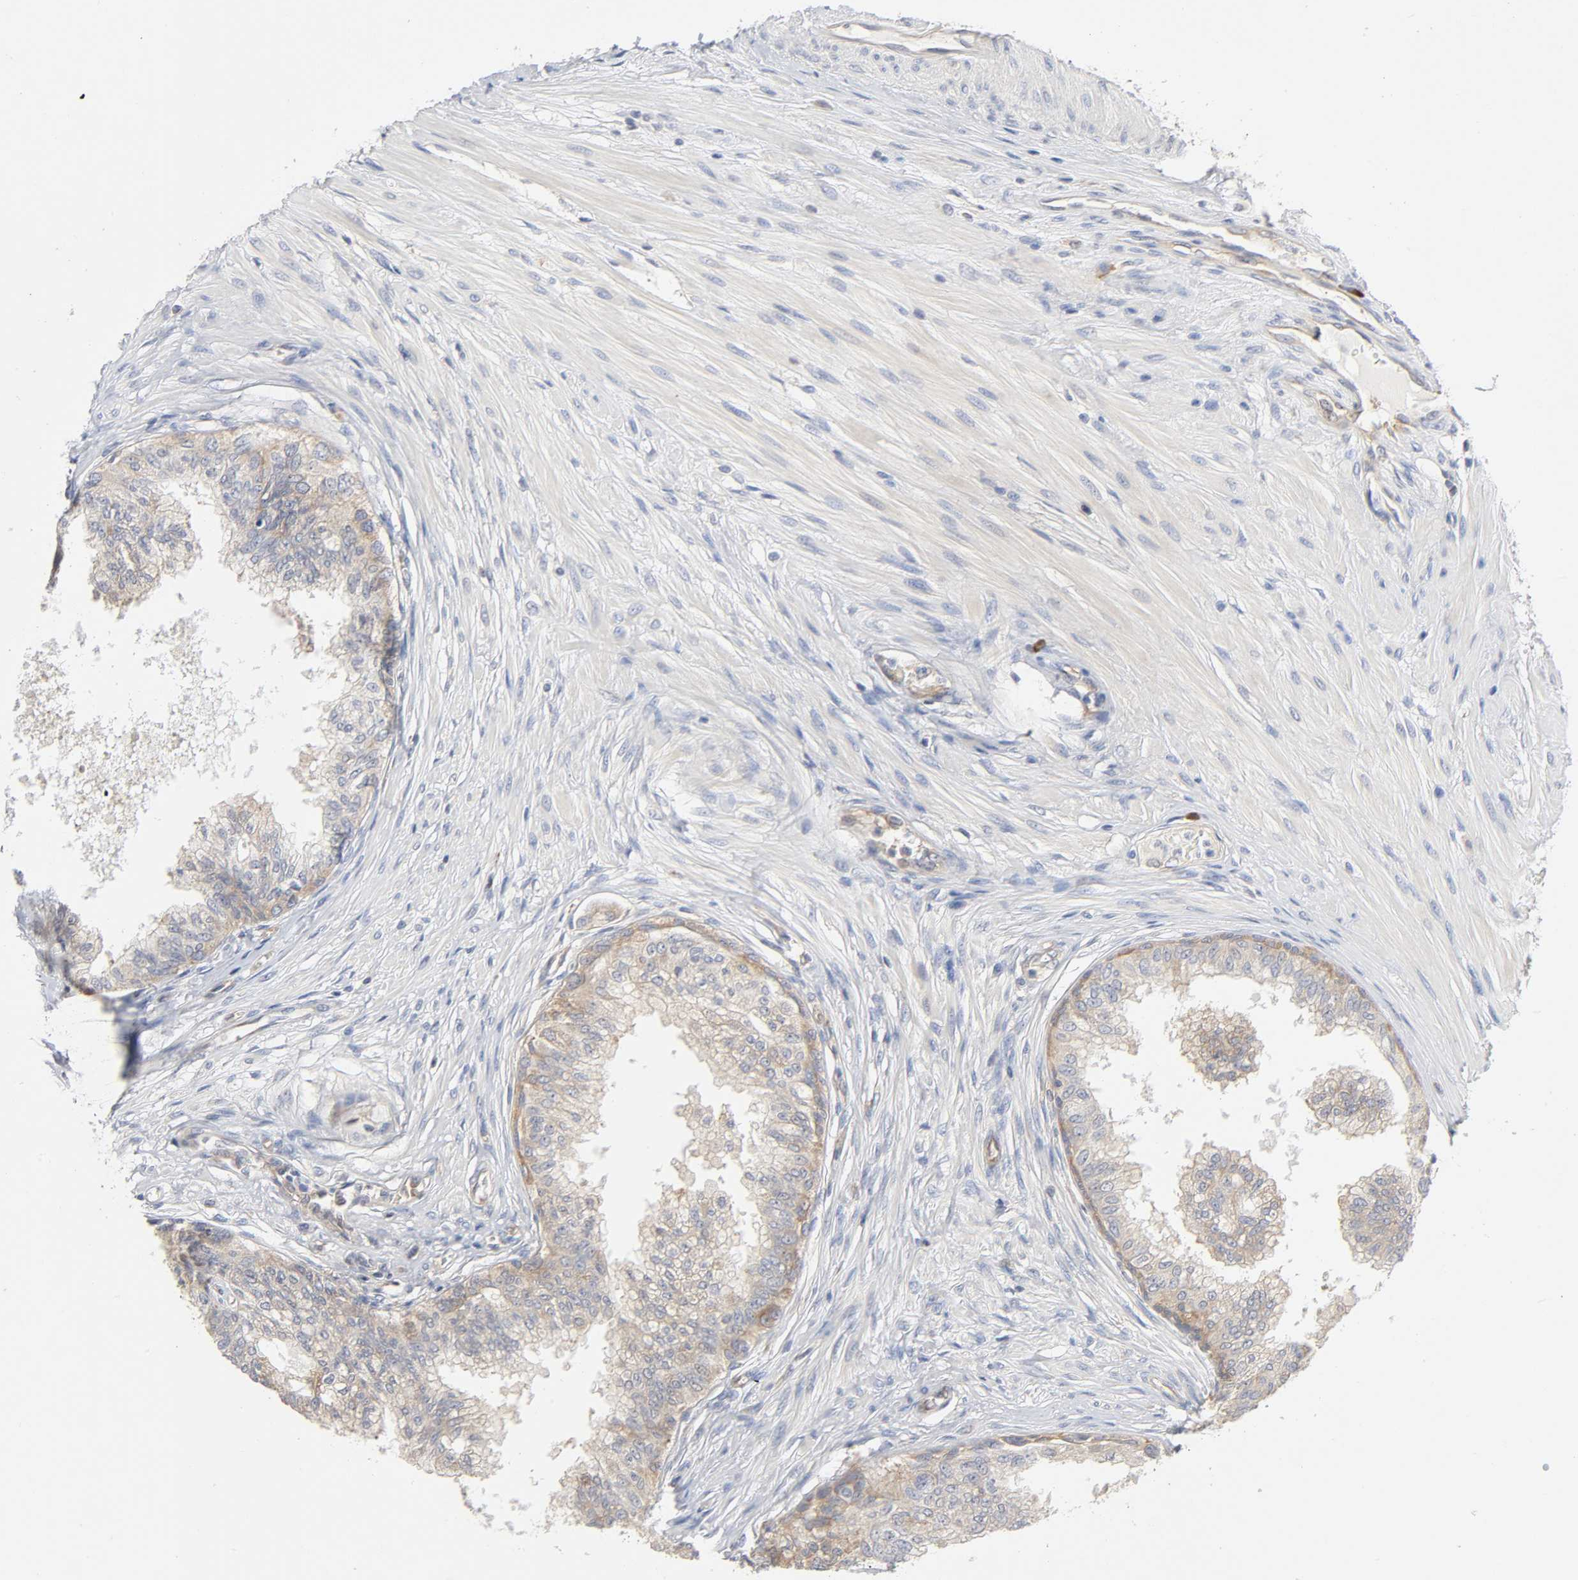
{"staining": {"intensity": "weak", "quantity": ">75%", "location": "cytoplasmic/membranous"}, "tissue": "prostate", "cell_type": "Glandular cells", "image_type": "normal", "snomed": [{"axis": "morphology", "description": "Normal tissue, NOS"}, {"axis": "topography", "description": "Prostate"}, {"axis": "topography", "description": "Seminal veicle"}], "caption": "Prostate stained for a protein (brown) displays weak cytoplasmic/membranous positive positivity in about >75% of glandular cells.", "gene": "IQCJ", "patient": {"sex": "male", "age": 60}}